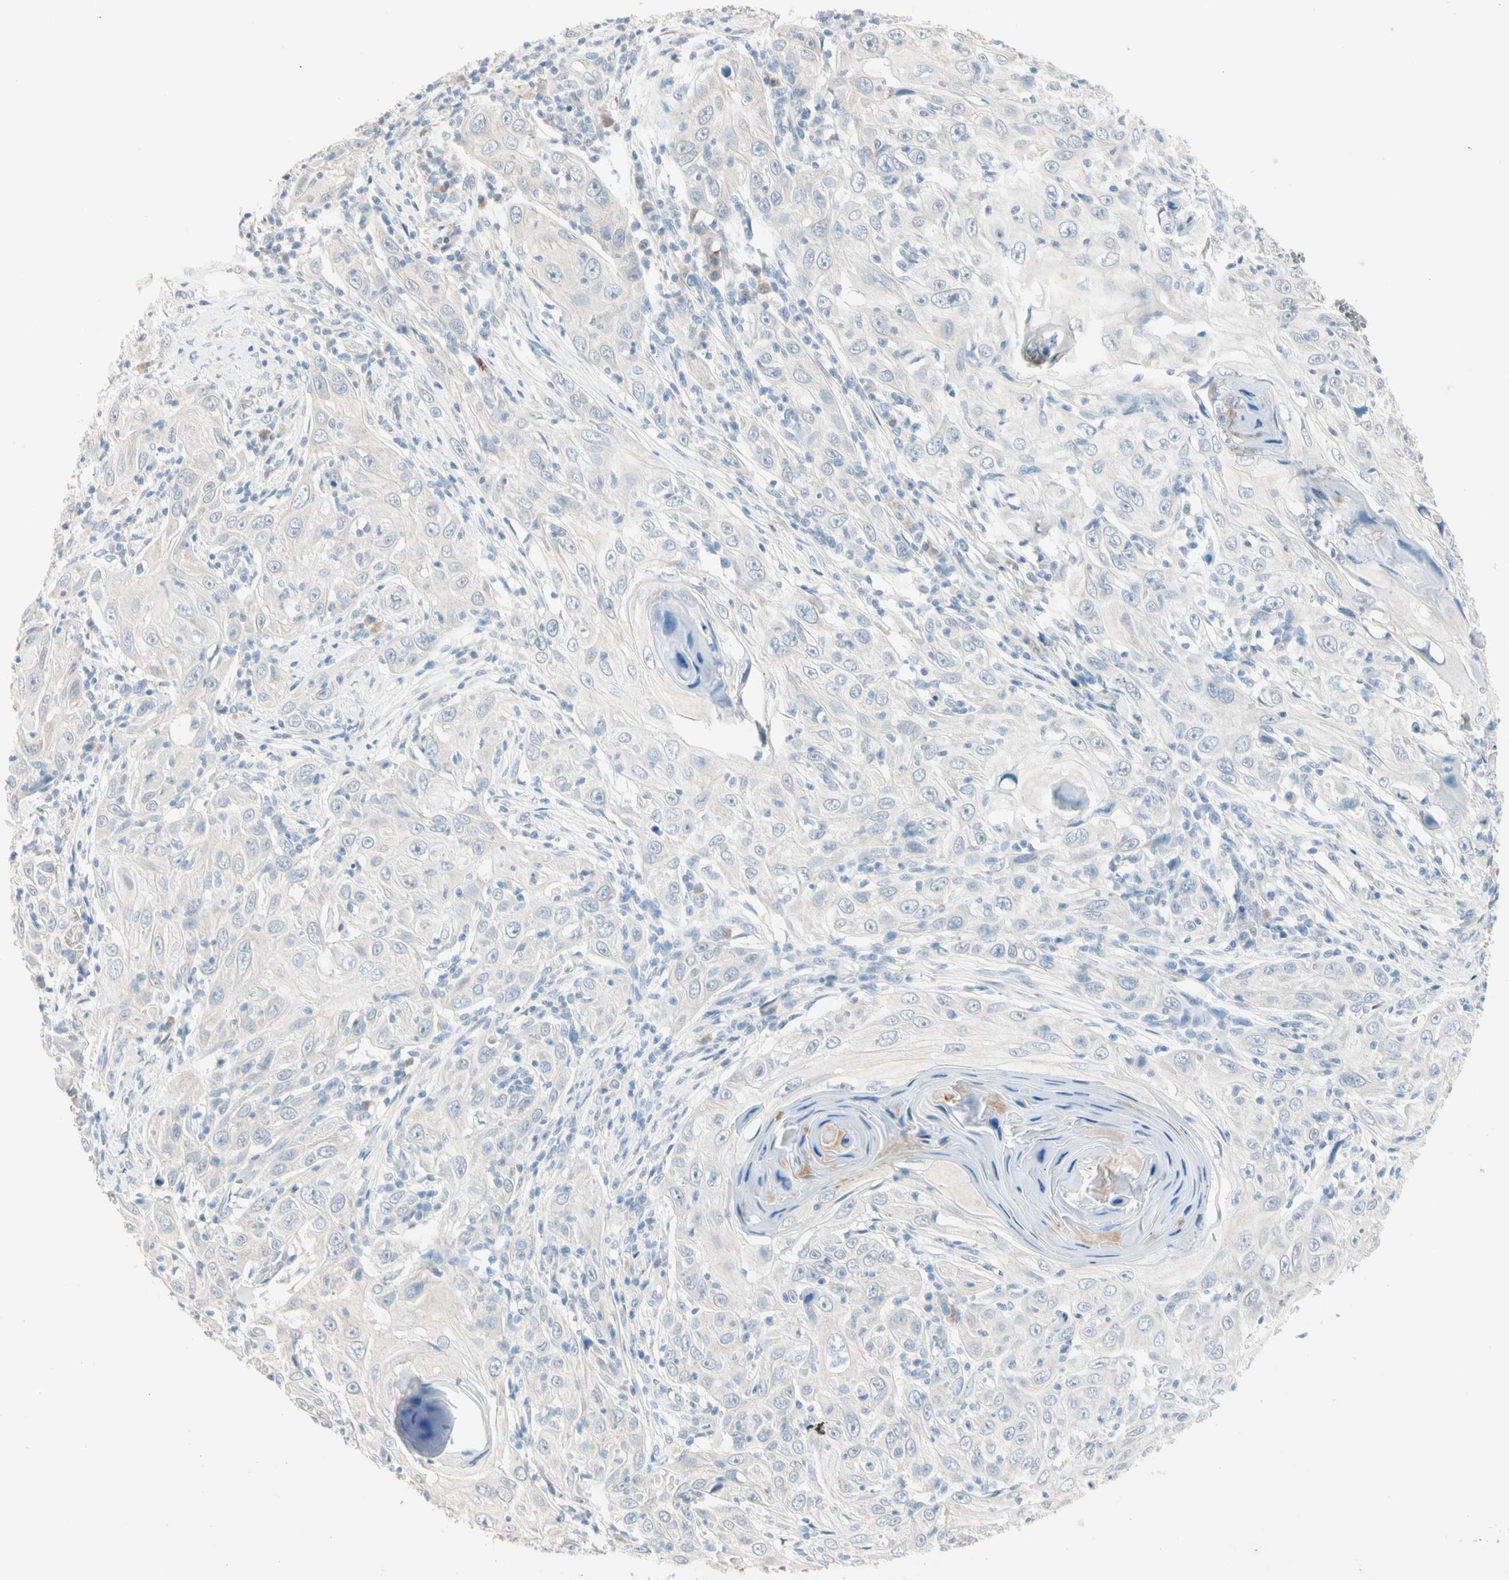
{"staining": {"intensity": "negative", "quantity": "none", "location": "none"}, "tissue": "skin cancer", "cell_type": "Tumor cells", "image_type": "cancer", "snomed": [{"axis": "morphology", "description": "Squamous cell carcinoma, NOS"}, {"axis": "topography", "description": "Skin"}], "caption": "Image shows no significant protein positivity in tumor cells of skin squamous cell carcinoma.", "gene": "SERPIND1", "patient": {"sex": "female", "age": 88}}